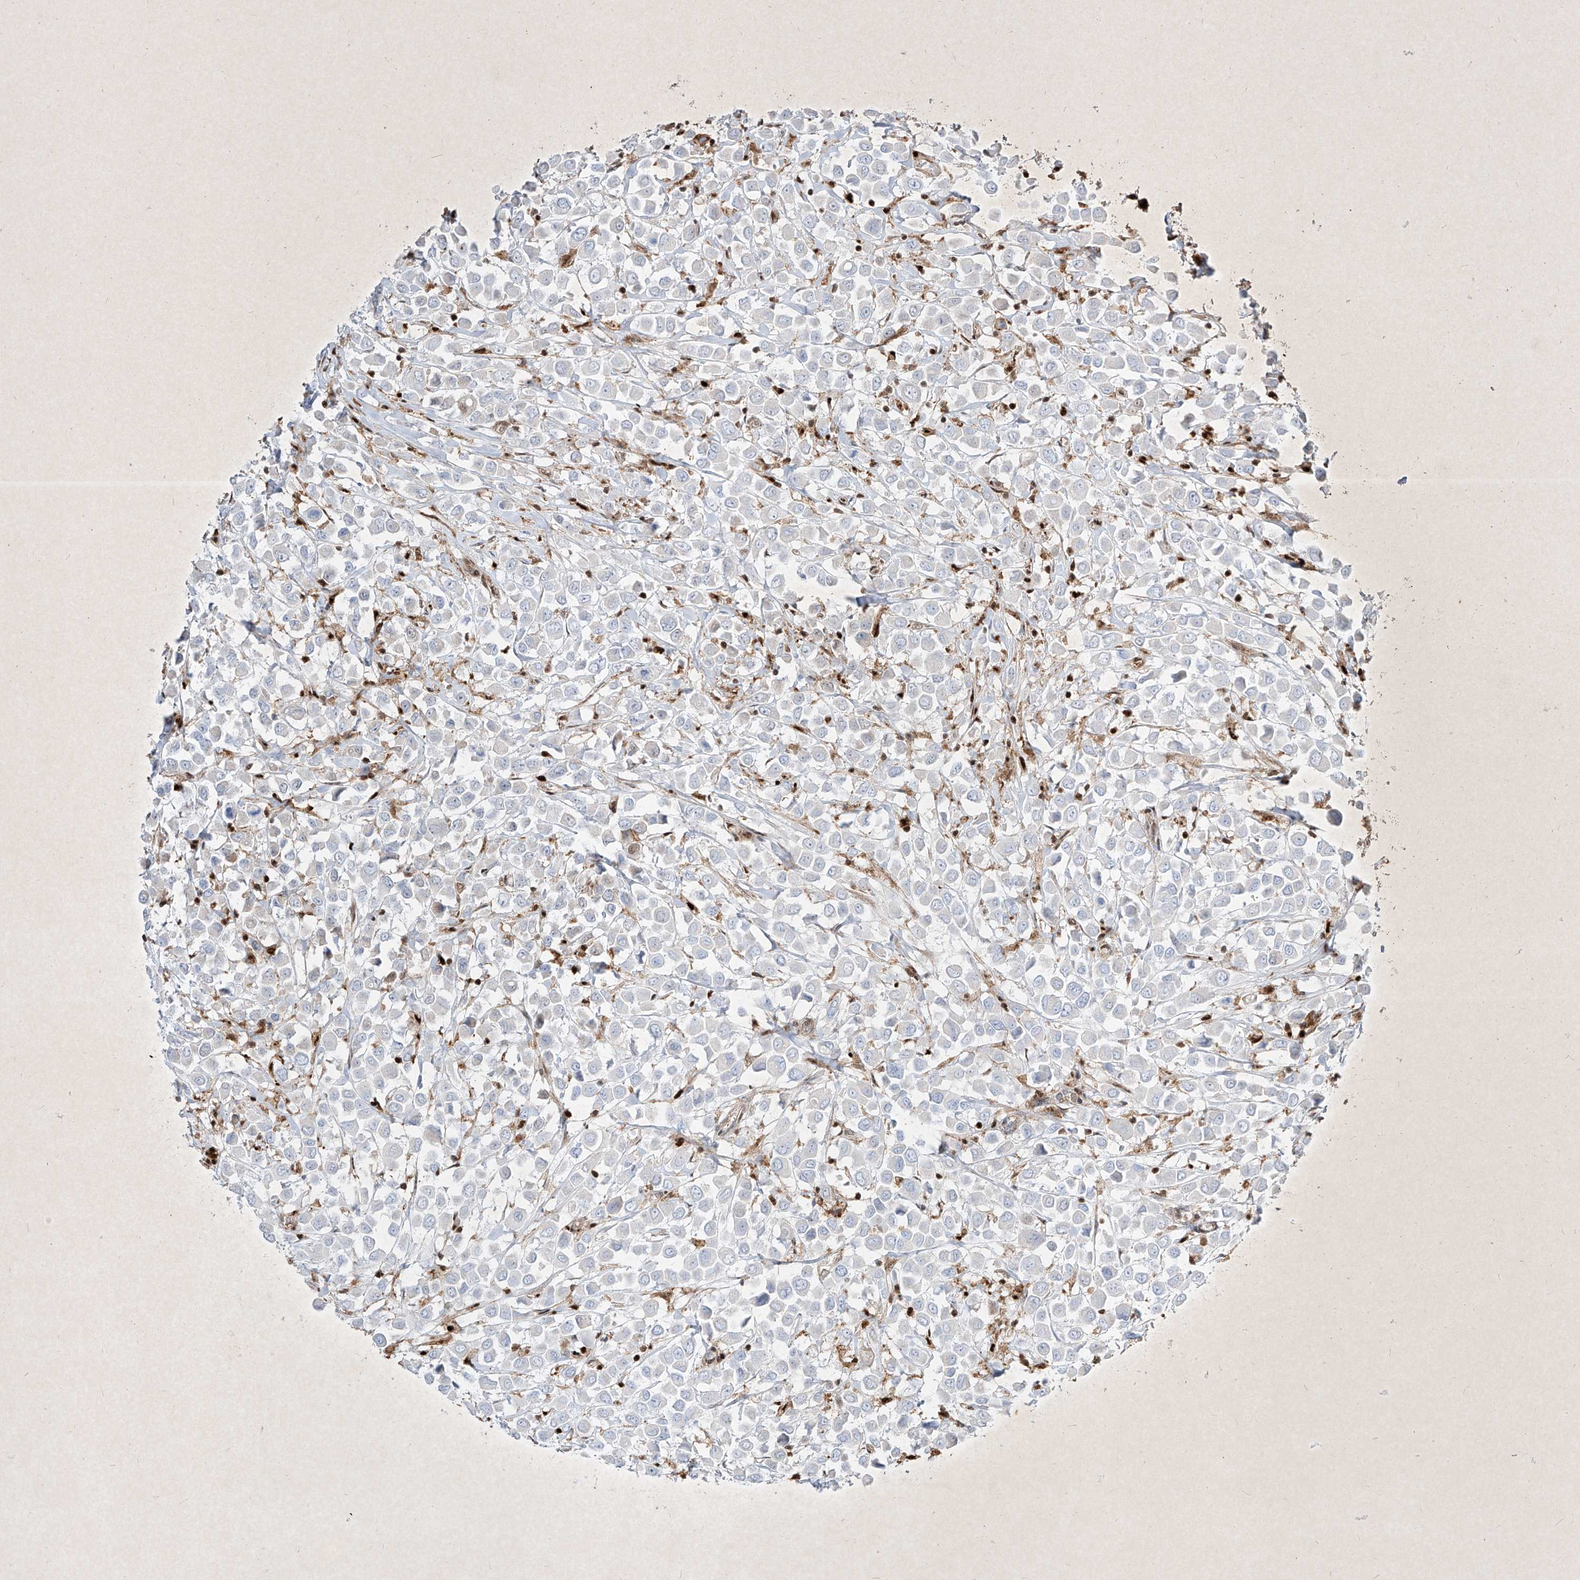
{"staining": {"intensity": "negative", "quantity": "none", "location": "none"}, "tissue": "breast cancer", "cell_type": "Tumor cells", "image_type": "cancer", "snomed": [{"axis": "morphology", "description": "Duct carcinoma"}, {"axis": "topography", "description": "Breast"}], "caption": "Immunohistochemistry (IHC) of breast cancer reveals no expression in tumor cells.", "gene": "PSMB10", "patient": {"sex": "female", "age": 61}}